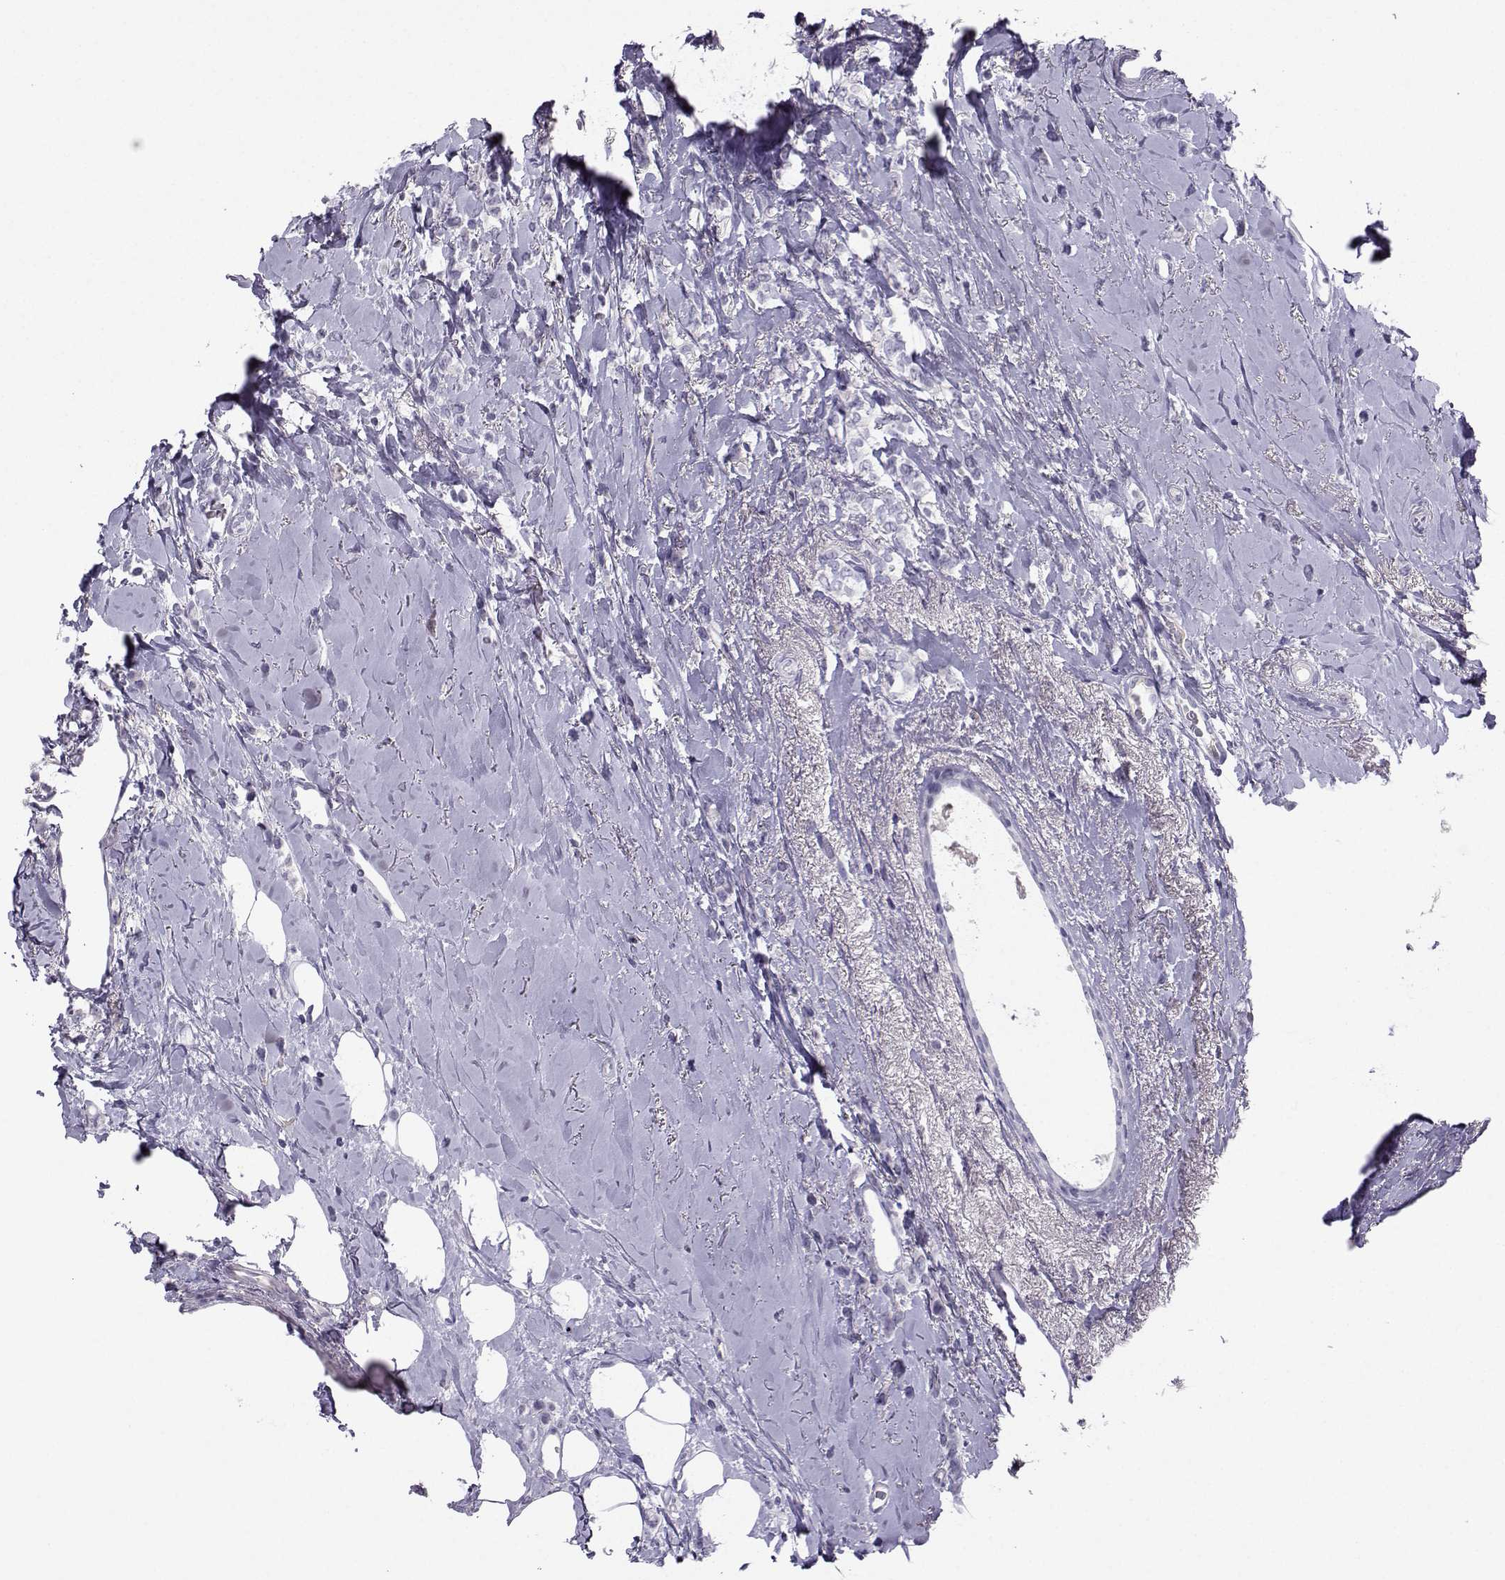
{"staining": {"intensity": "negative", "quantity": "none", "location": "none"}, "tissue": "breast cancer", "cell_type": "Tumor cells", "image_type": "cancer", "snomed": [{"axis": "morphology", "description": "Lobular carcinoma"}, {"axis": "topography", "description": "Breast"}], "caption": "Histopathology image shows no protein staining in tumor cells of breast cancer (lobular carcinoma) tissue.", "gene": "ARMC2", "patient": {"sex": "female", "age": 66}}